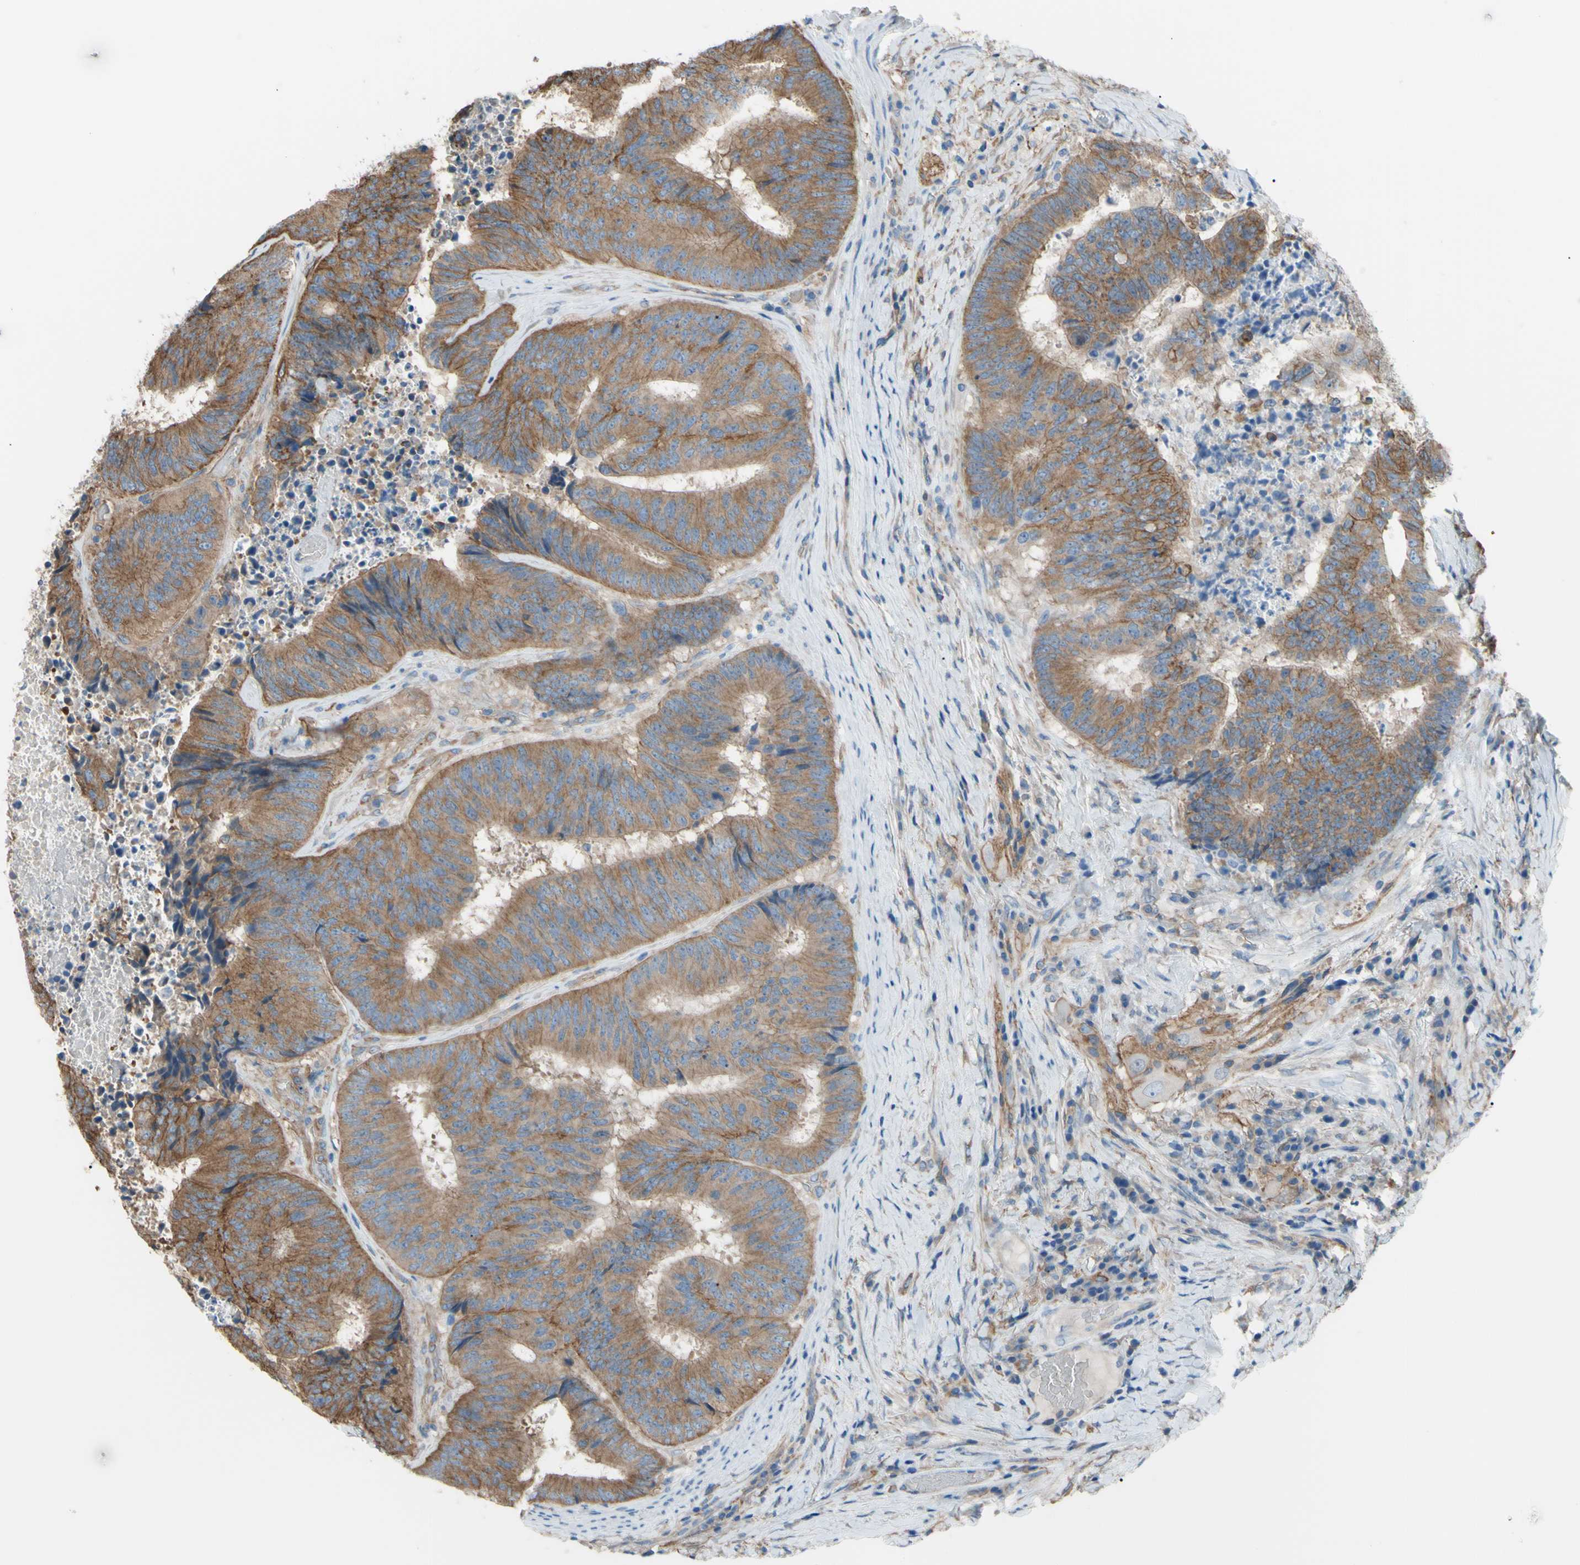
{"staining": {"intensity": "moderate", "quantity": ">75%", "location": "cytoplasmic/membranous"}, "tissue": "colorectal cancer", "cell_type": "Tumor cells", "image_type": "cancer", "snomed": [{"axis": "morphology", "description": "Adenocarcinoma, NOS"}, {"axis": "topography", "description": "Rectum"}], "caption": "Colorectal adenocarcinoma stained for a protein (brown) reveals moderate cytoplasmic/membranous positive staining in about >75% of tumor cells.", "gene": "ADD1", "patient": {"sex": "male", "age": 72}}